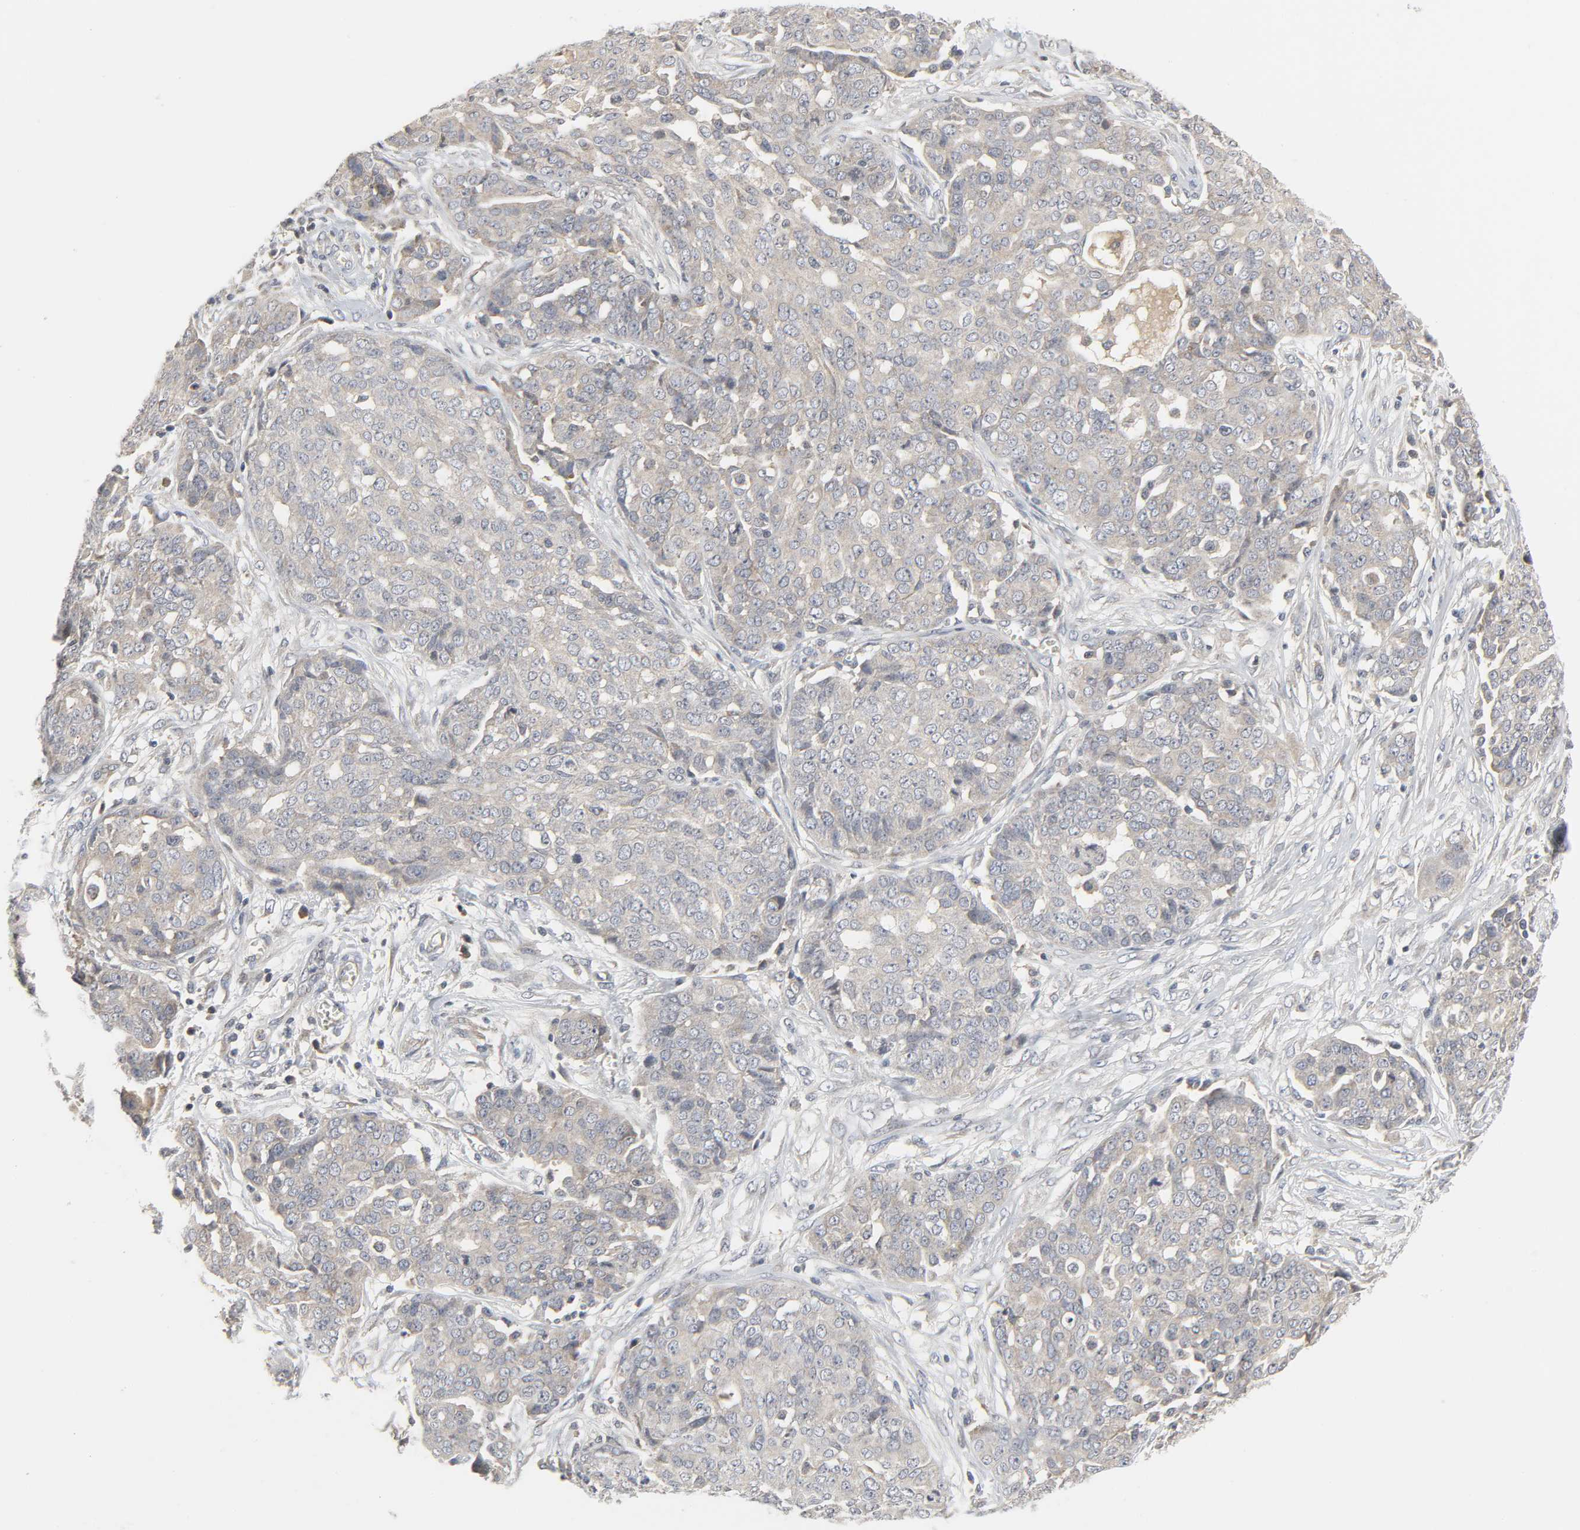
{"staining": {"intensity": "weak", "quantity": ">75%", "location": "cytoplasmic/membranous"}, "tissue": "ovarian cancer", "cell_type": "Tumor cells", "image_type": "cancer", "snomed": [{"axis": "morphology", "description": "Cystadenocarcinoma, serous, NOS"}, {"axis": "topography", "description": "Soft tissue"}, {"axis": "topography", "description": "Ovary"}], "caption": "Immunohistochemistry micrograph of ovarian serous cystadenocarcinoma stained for a protein (brown), which demonstrates low levels of weak cytoplasmic/membranous positivity in about >75% of tumor cells.", "gene": "CLIP1", "patient": {"sex": "female", "age": 57}}